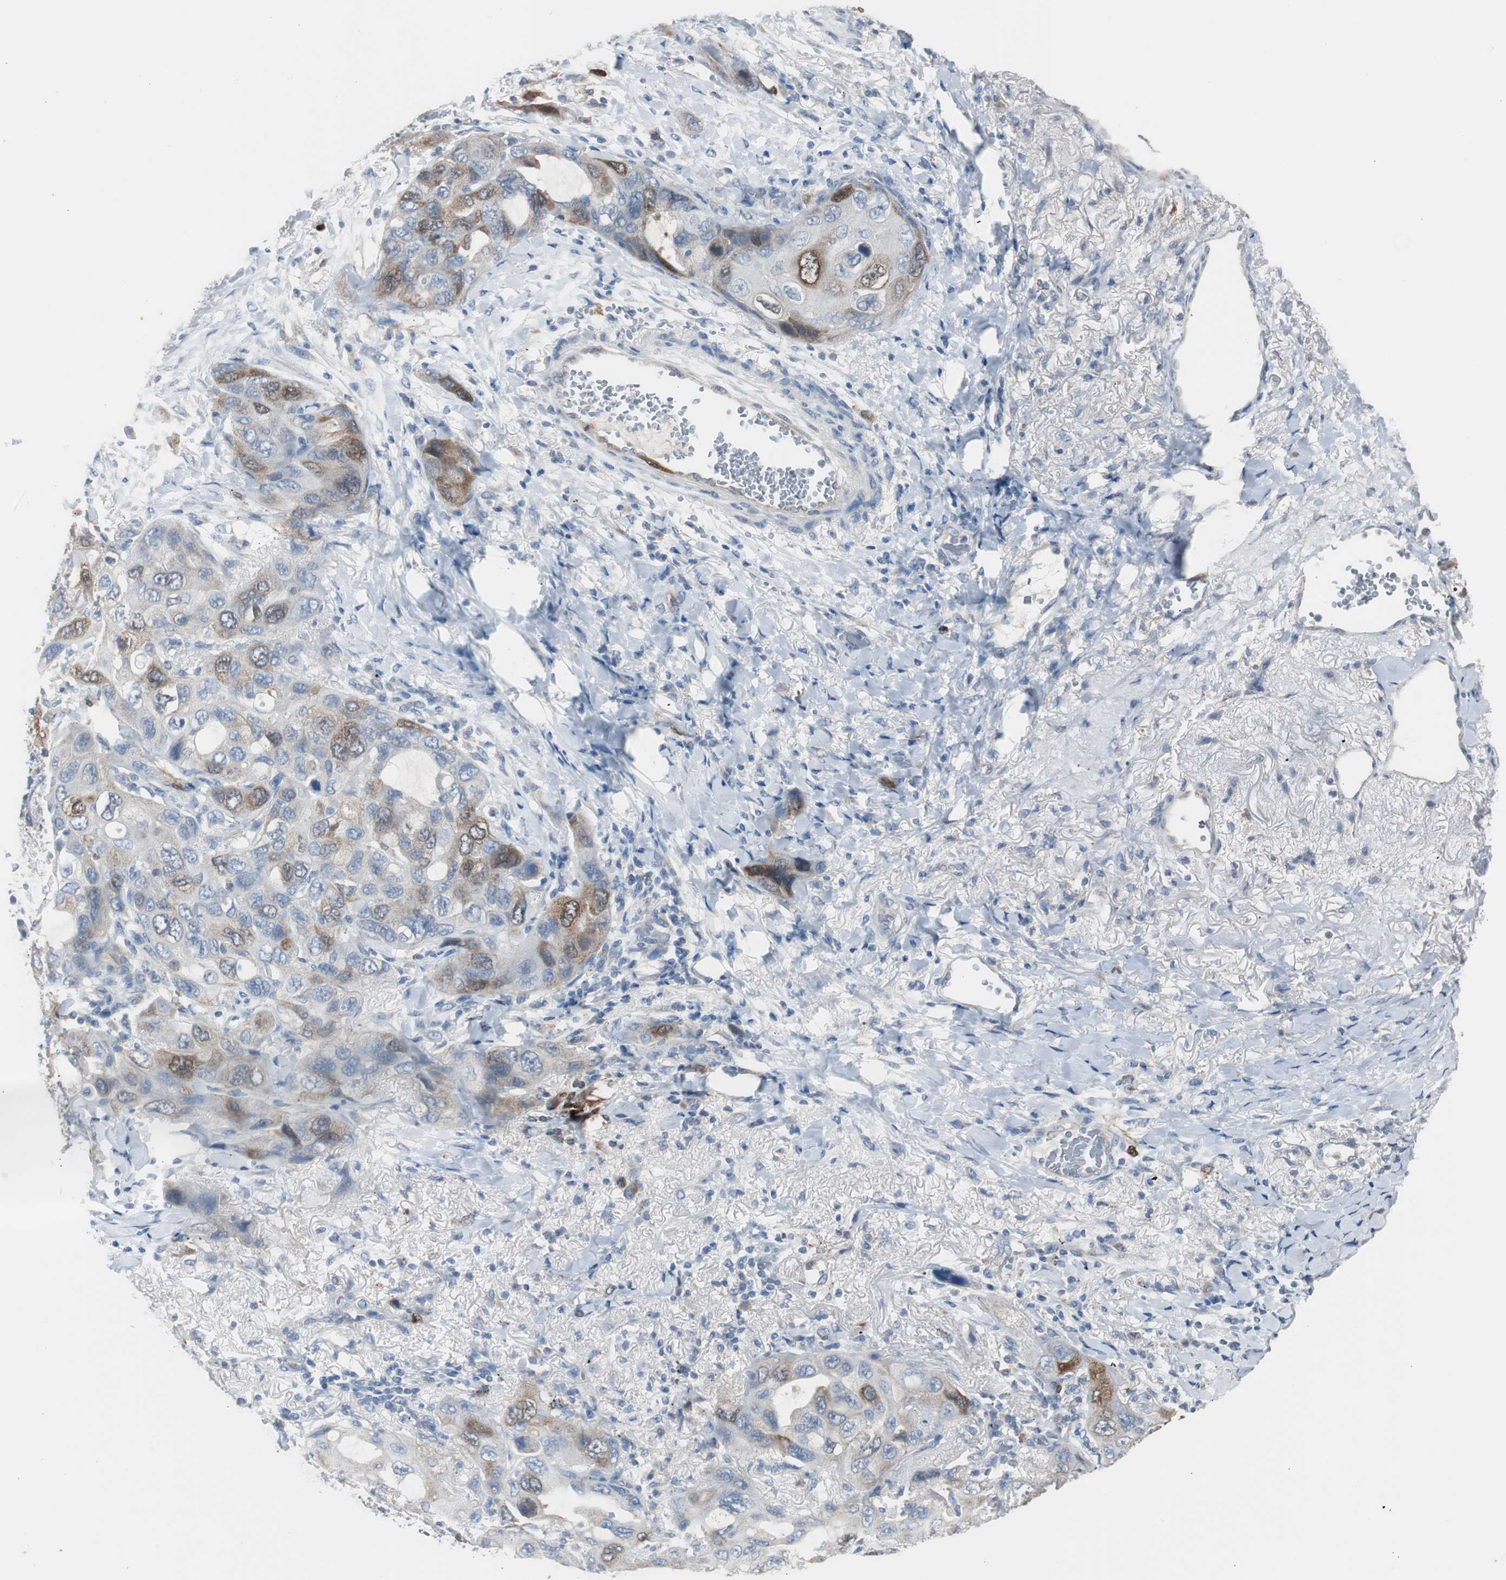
{"staining": {"intensity": "weak", "quantity": "25%-75%", "location": "cytoplasmic/membranous"}, "tissue": "lung cancer", "cell_type": "Tumor cells", "image_type": "cancer", "snomed": [{"axis": "morphology", "description": "Squamous cell carcinoma, NOS"}, {"axis": "topography", "description": "Lung"}], "caption": "Weak cytoplasmic/membranous protein expression is identified in approximately 25%-75% of tumor cells in lung cancer.", "gene": "TK1", "patient": {"sex": "female", "age": 73}}